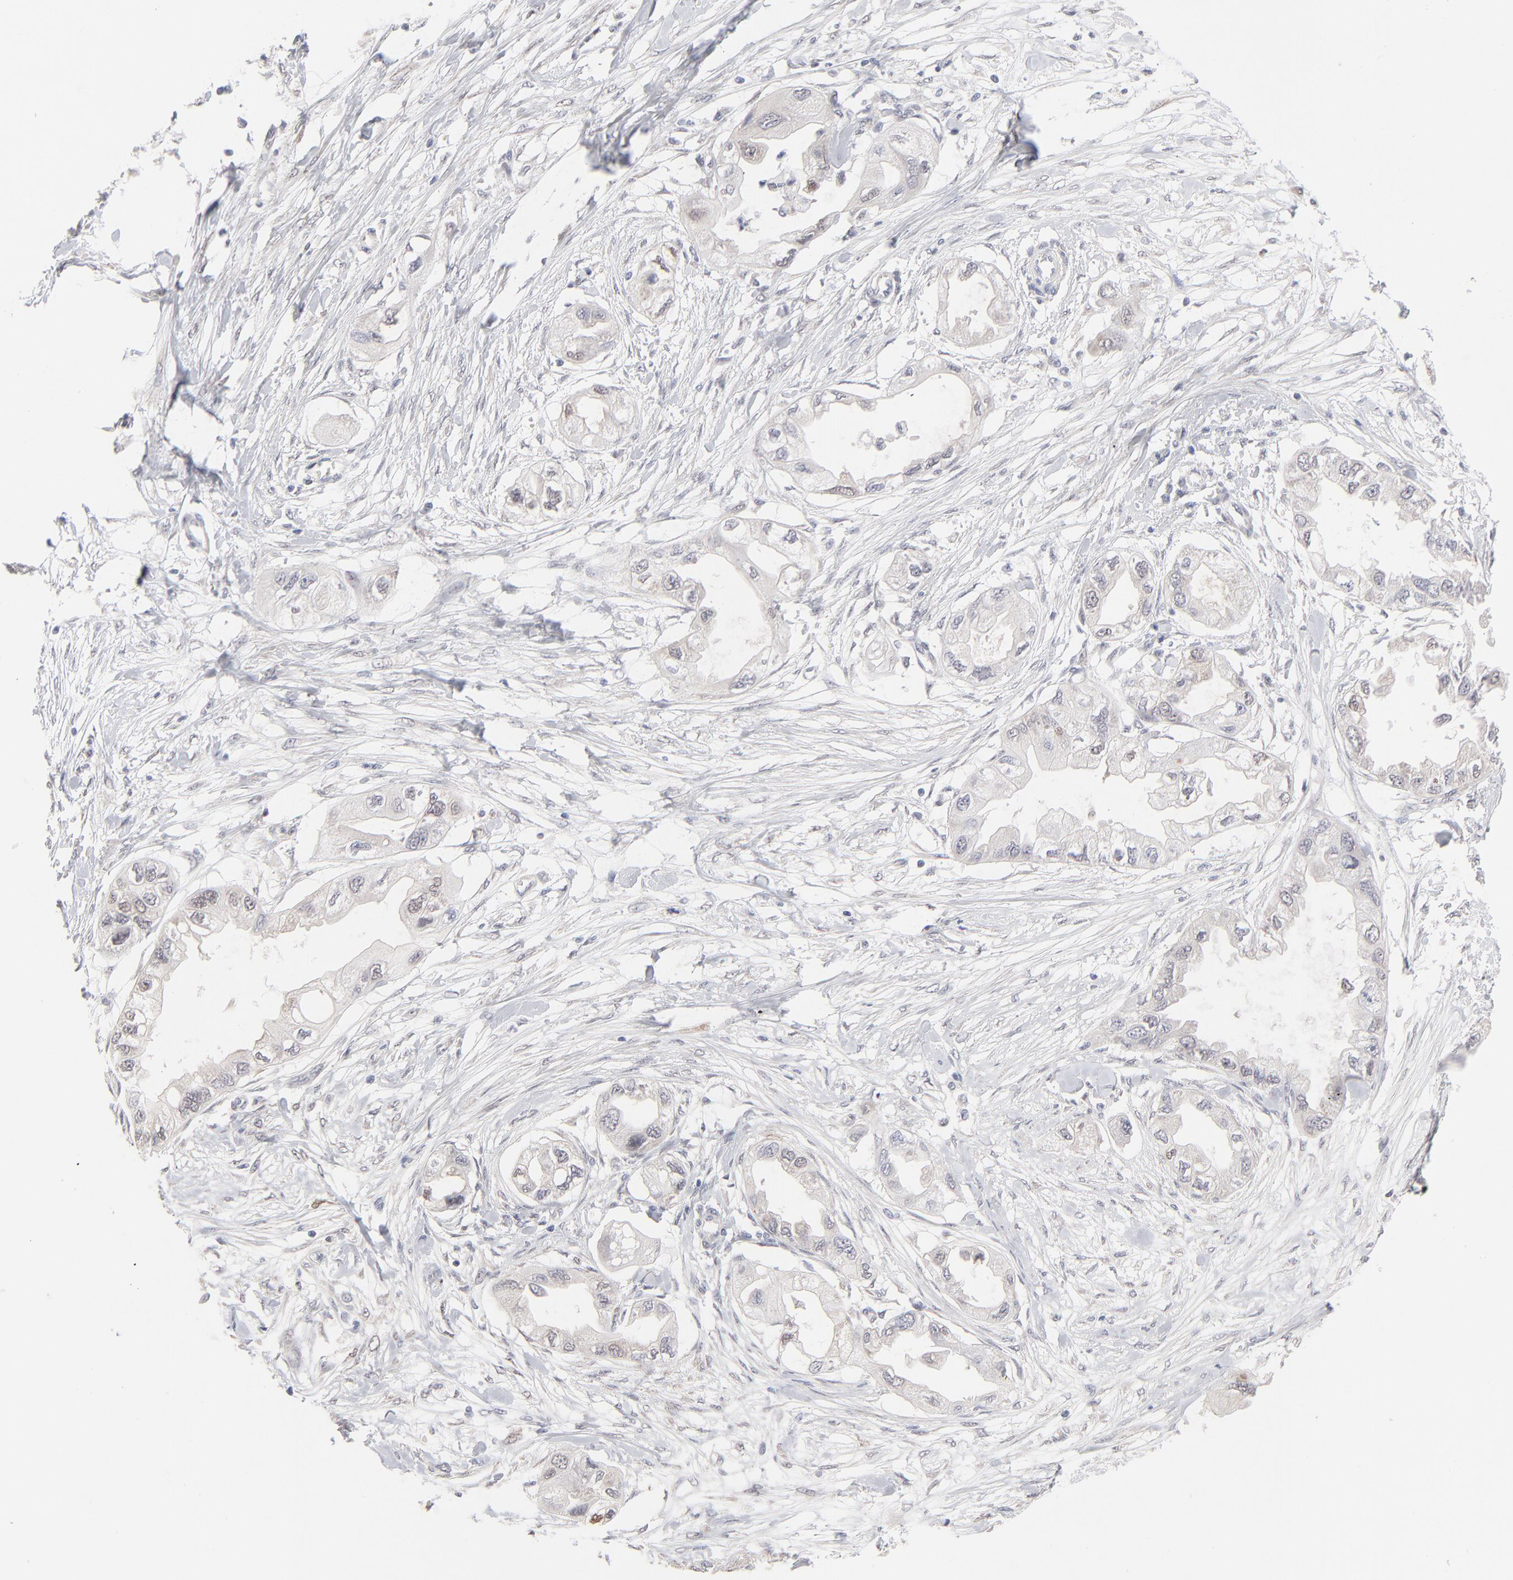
{"staining": {"intensity": "weak", "quantity": "<25%", "location": "nuclear"}, "tissue": "endometrial cancer", "cell_type": "Tumor cells", "image_type": "cancer", "snomed": [{"axis": "morphology", "description": "Adenocarcinoma, NOS"}, {"axis": "topography", "description": "Endometrium"}], "caption": "The immunohistochemistry histopathology image has no significant expression in tumor cells of endometrial cancer tissue. (Stains: DAB (3,3'-diaminobenzidine) IHC with hematoxylin counter stain, Microscopy: brightfield microscopy at high magnification).", "gene": "RBM3", "patient": {"sex": "female", "age": 67}}